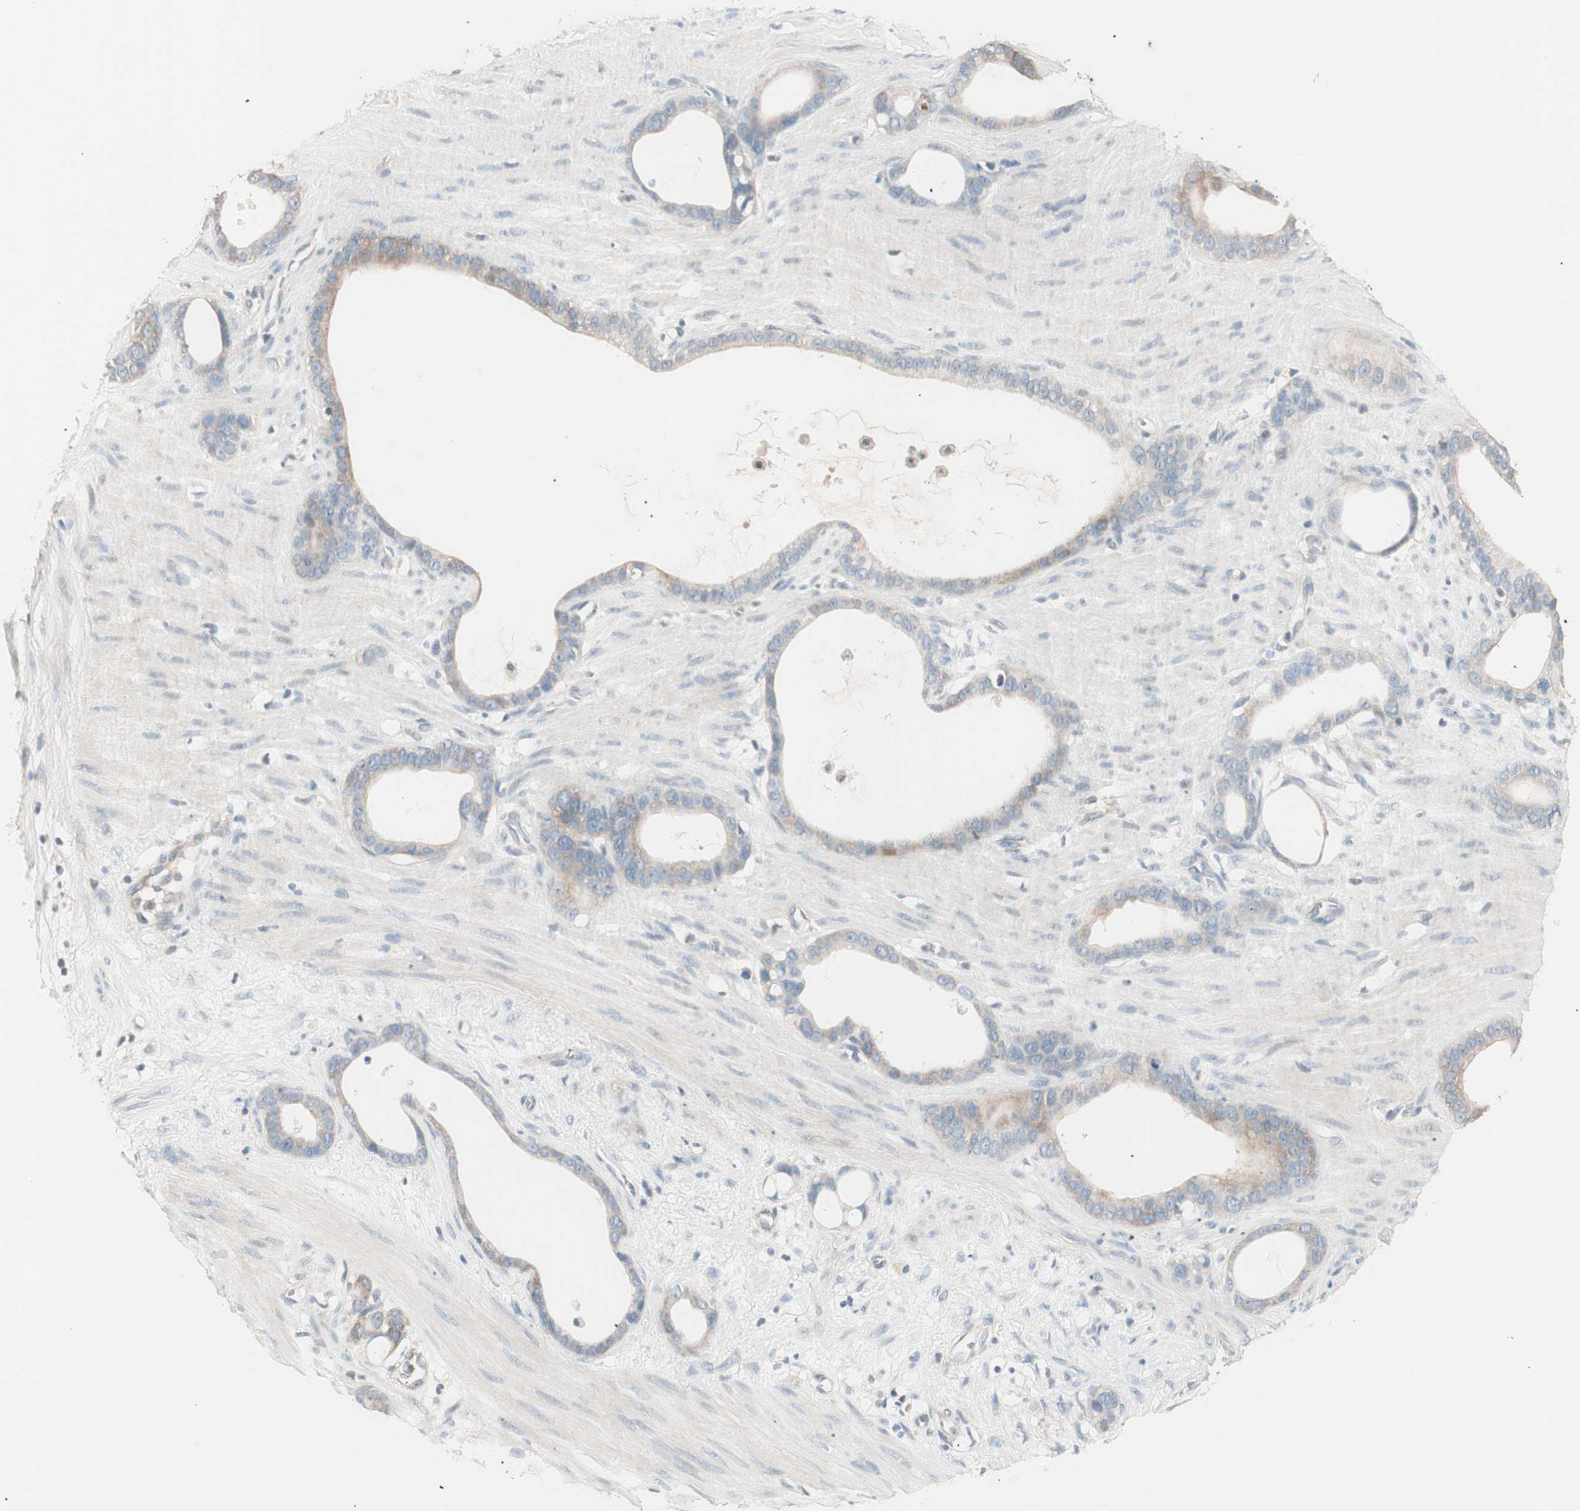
{"staining": {"intensity": "weak", "quantity": "<25%", "location": "cytoplasmic/membranous"}, "tissue": "stomach cancer", "cell_type": "Tumor cells", "image_type": "cancer", "snomed": [{"axis": "morphology", "description": "Adenocarcinoma, NOS"}, {"axis": "topography", "description": "Stomach"}], "caption": "Image shows no significant protein positivity in tumor cells of adenocarcinoma (stomach).", "gene": "RAD54B", "patient": {"sex": "female", "age": 75}}